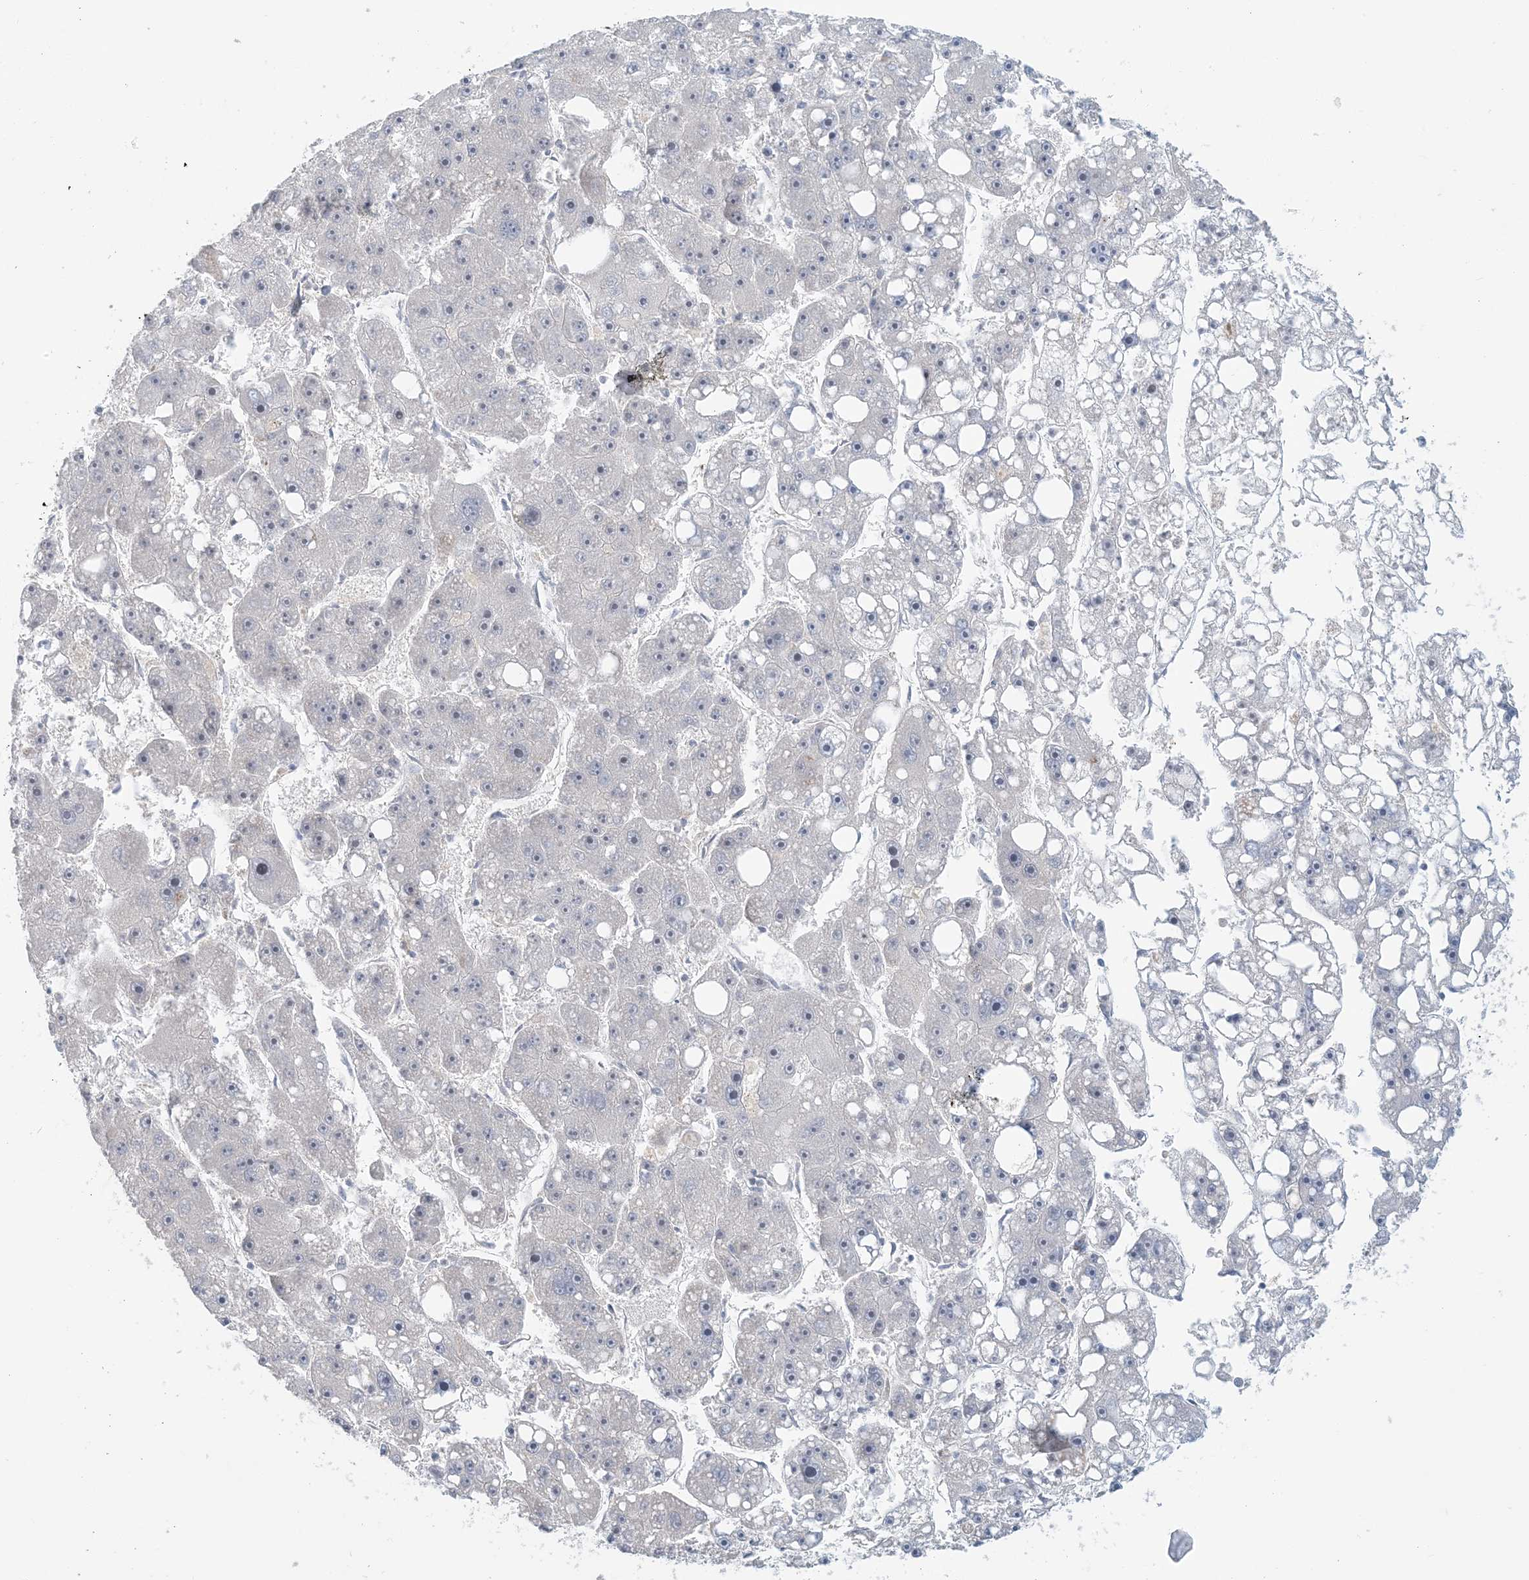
{"staining": {"intensity": "negative", "quantity": "none", "location": "none"}, "tissue": "liver cancer", "cell_type": "Tumor cells", "image_type": "cancer", "snomed": [{"axis": "morphology", "description": "Carcinoma, Hepatocellular, NOS"}, {"axis": "topography", "description": "Liver"}], "caption": "Photomicrograph shows no protein staining in tumor cells of liver cancer (hepatocellular carcinoma) tissue.", "gene": "ATP13A2", "patient": {"sex": "female", "age": 61}}